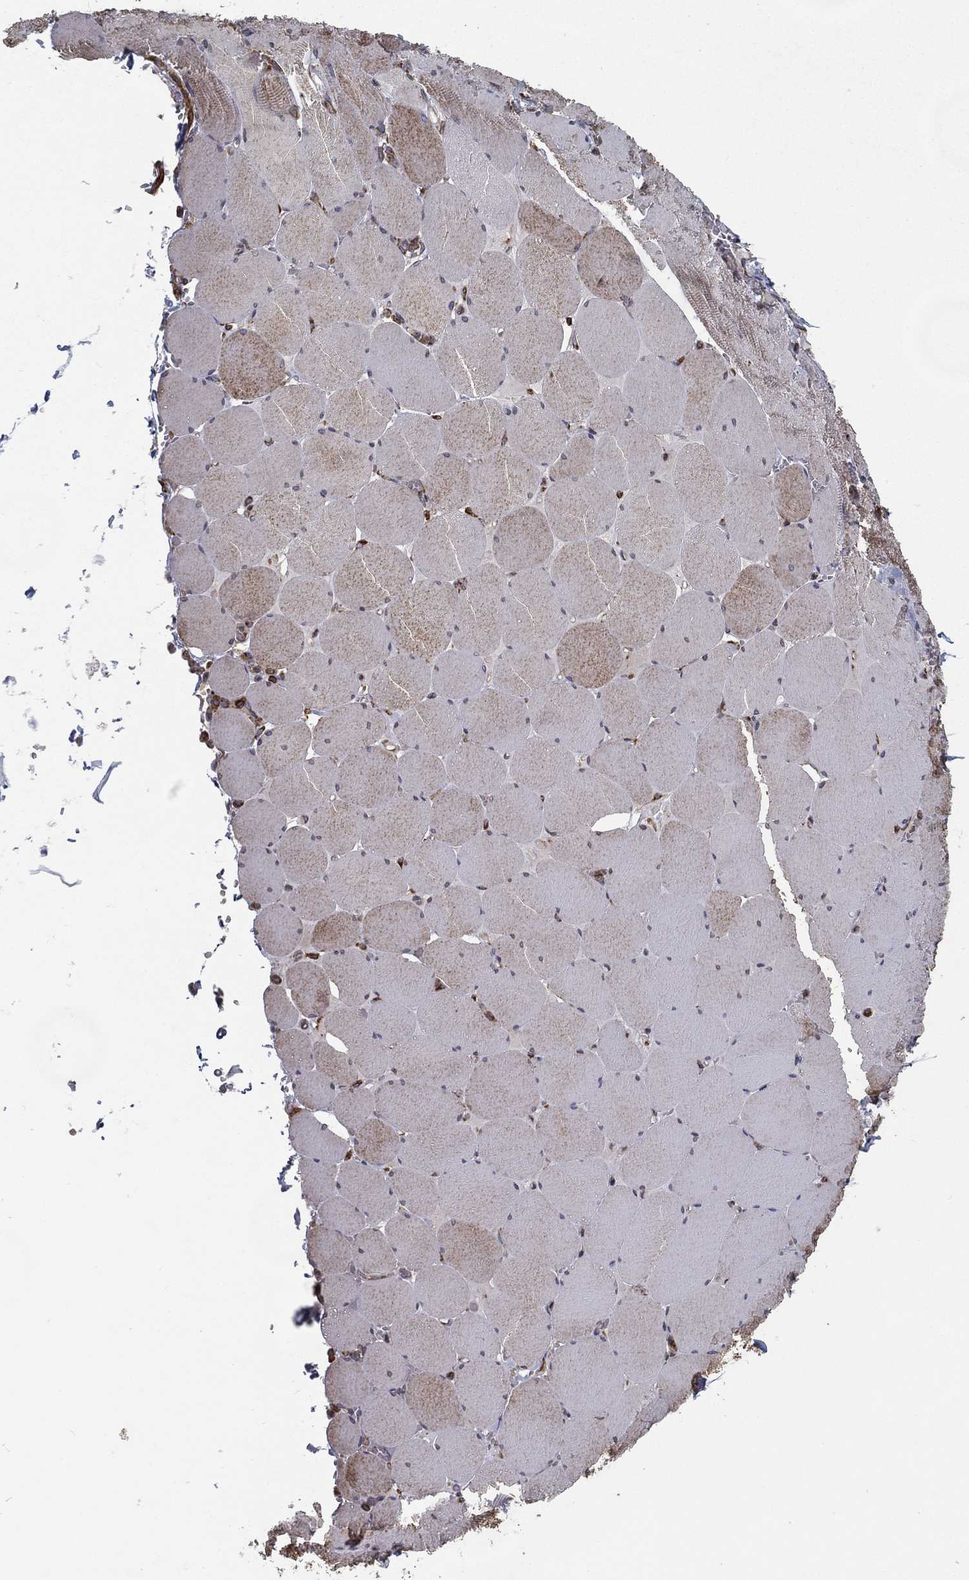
{"staining": {"intensity": "moderate", "quantity": "<25%", "location": "cytoplasmic/membranous"}, "tissue": "skeletal muscle", "cell_type": "Myocytes", "image_type": "normal", "snomed": [{"axis": "morphology", "description": "Normal tissue, NOS"}, {"axis": "morphology", "description": "Malignant melanoma, Metastatic site"}, {"axis": "topography", "description": "Skeletal muscle"}], "caption": "Immunohistochemical staining of benign skeletal muscle exhibits <25% levels of moderate cytoplasmic/membranous protein positivity in approximately <25% of myocytes.", "gene": "MT", "patient": {"sex": "male", "age": 50}}